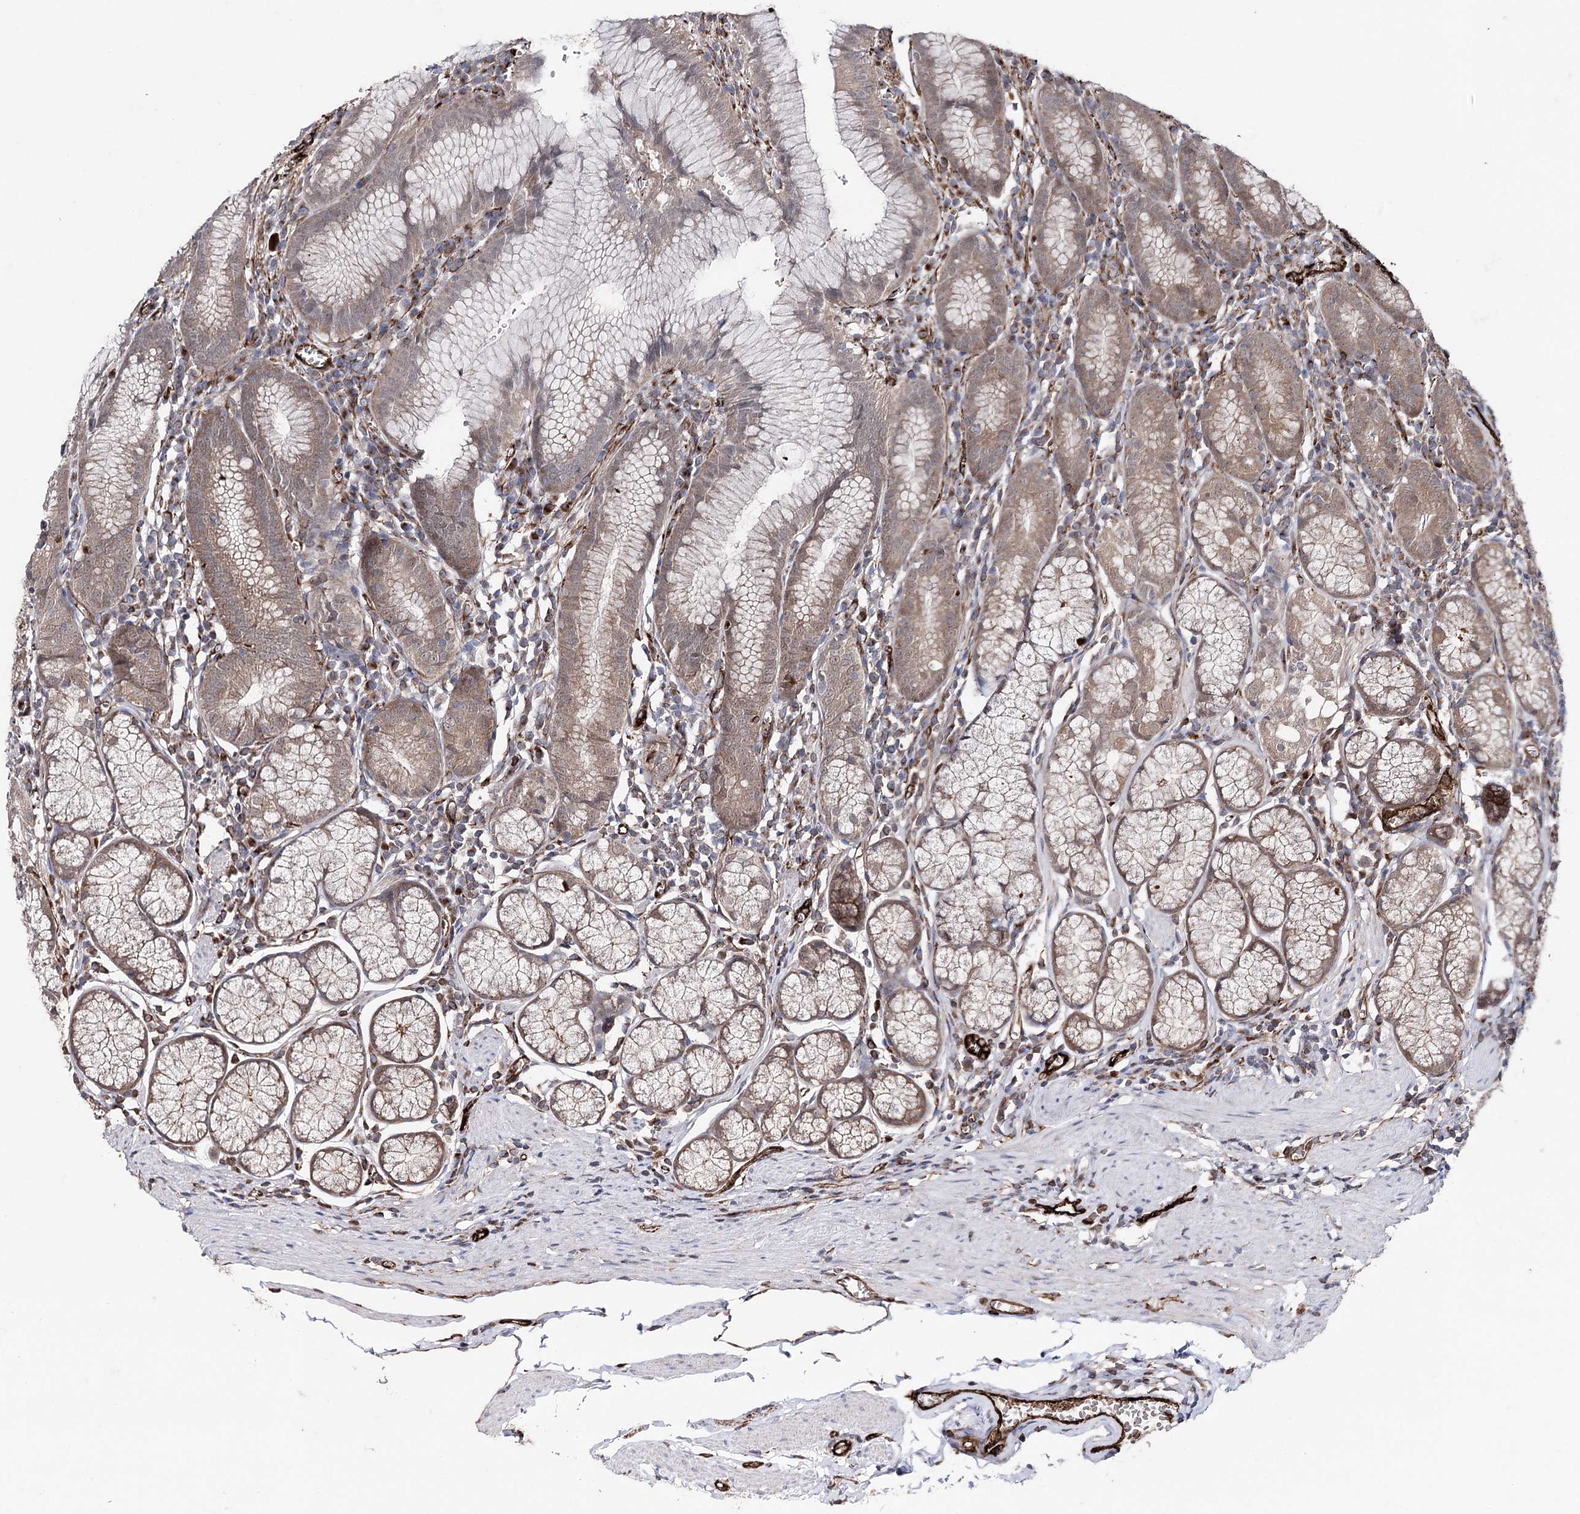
{"staining": {"intensity": "moderate", "quantity": ">75%", "location": "cytoplasmic/membranous"}, "tissue": "stomach", "cell_type": "Glandular cells", "image_type": "normal", "snomed": [{"axis": "morphology", "description": "Normal tissue, NOS"}, {"axis": "topography", "description": "Stomach"}], "caption": "Glandular cells demonstrate medium levels of moderate cytoplasmic/membranous staining in about >75% of cells in unremarkable stomach.", "gene": "MIB1", "patient": {"sex": "male", "age": 55}}